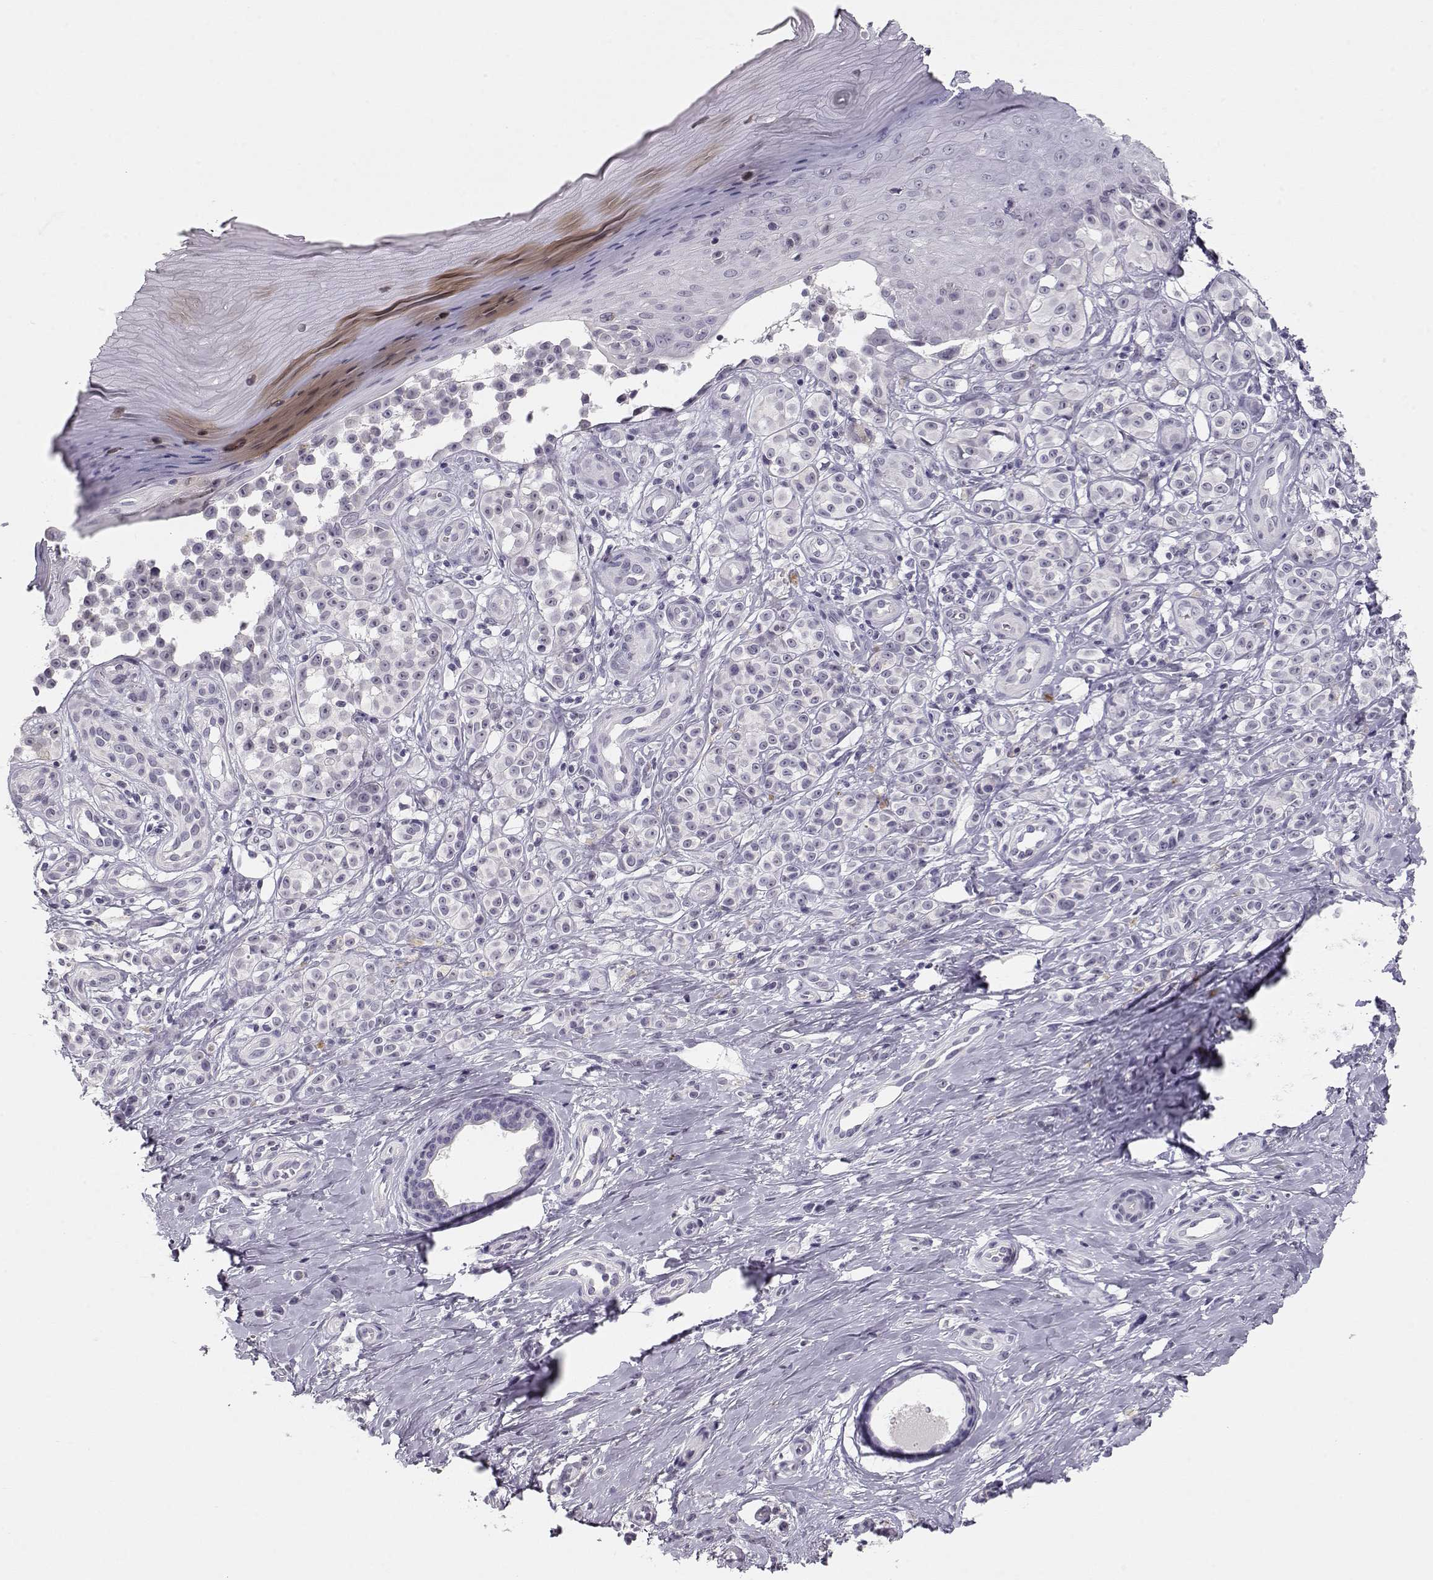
{"staining": {"intensity": "negative", "quantity": "none", "location": "none"}, "tissue": "melanoma", "cell_type": "Tumor cells", "image_type": "cancer", "snomed": [{"axis": "morphology", "description": "Malignant melanoma, NOS"}, {"axis": "topography", "description": "Skin"}], "caption": "Melanoma was stained to show a protein in brown. There is no significant staining in tumor cells.", "gene": "IMPG1", "patient": {"sex": "female", "age": 76}}